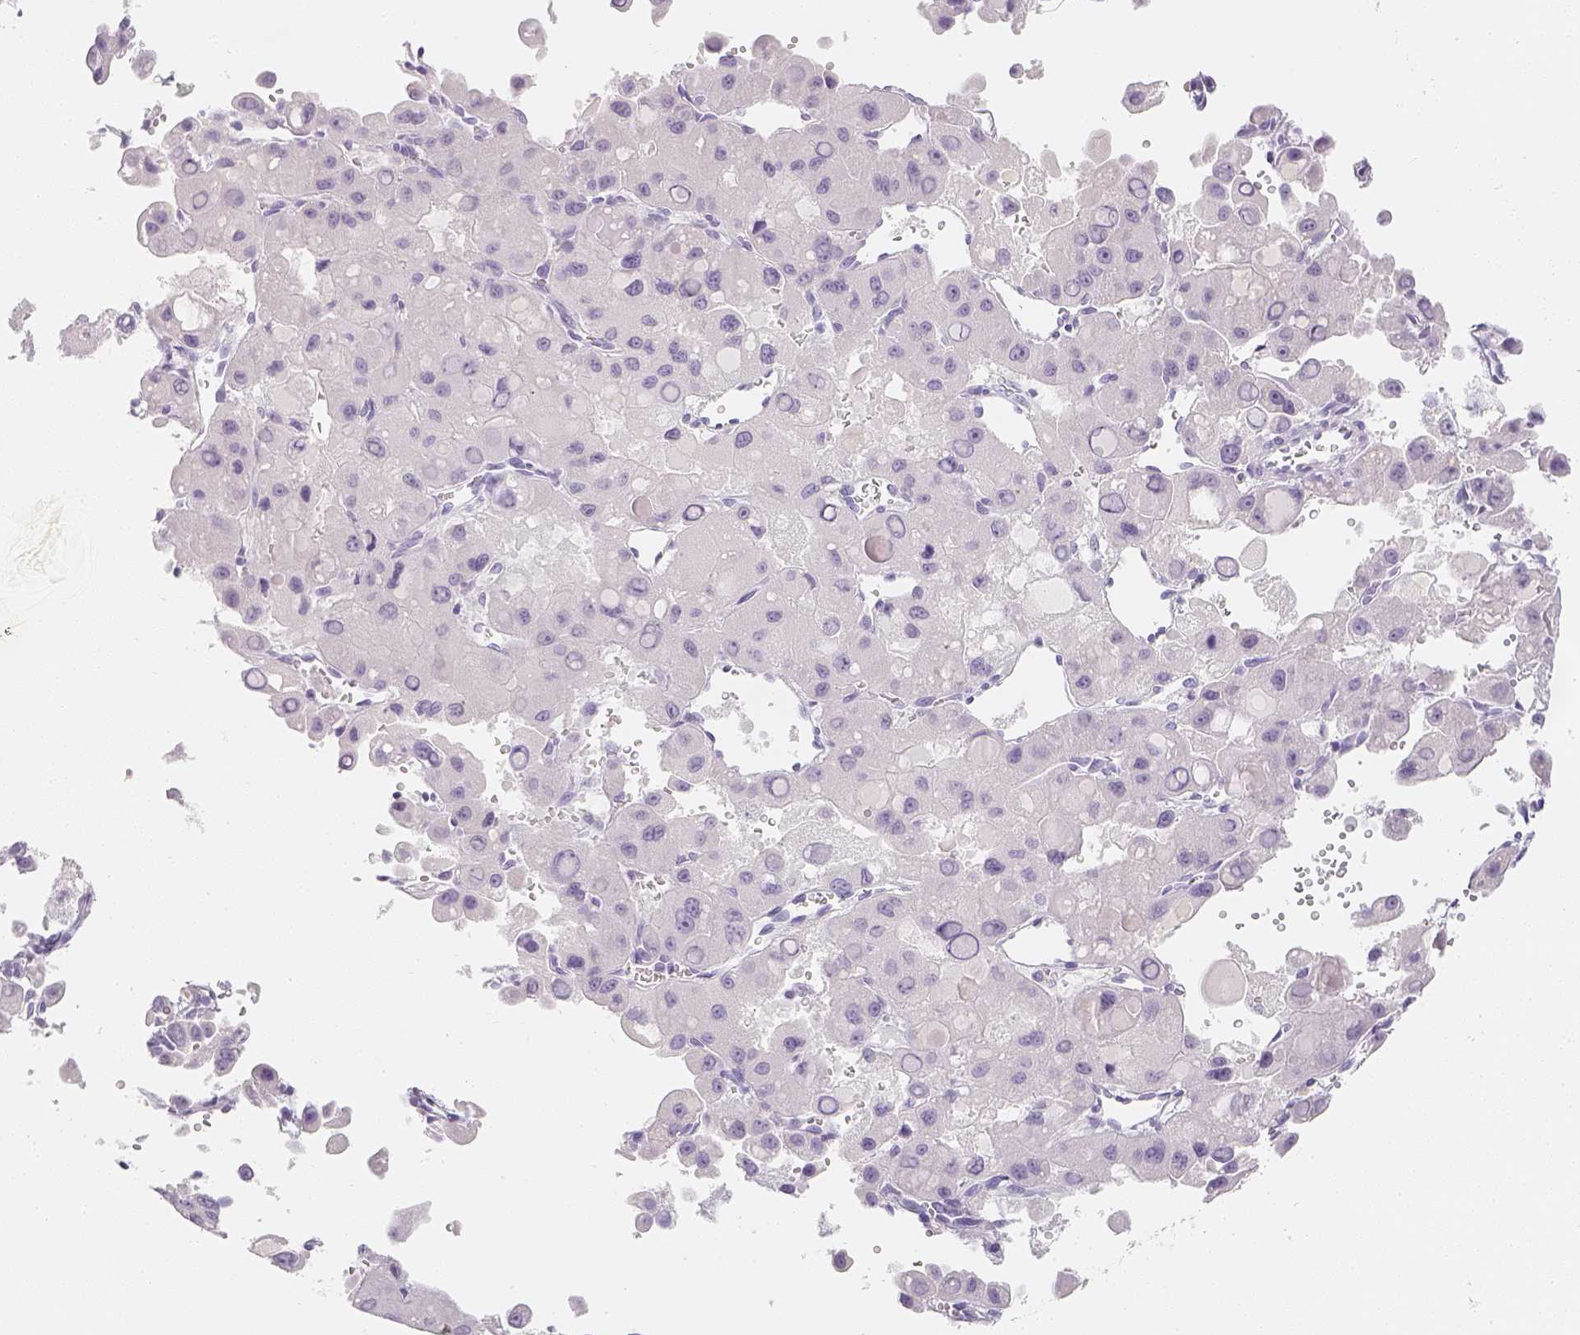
{"staining": {"intensity": "negative", "quantity": "none", "location": "none"}, "tissue": "liver cancer", "cell_type": "Tumor cells", "image_type": "cancer", "snomed": [{"axis": "morphology", "description": "Carcinoma, Hepatocellular, NOS"}, {"axis": "topography", "description": "Liver"}], "caption": "Immunohistochemistry image of neoplastic tissue: human liver cancer (hepatocellular carcinoma) stained with DAB (3,3'-diaminobenzidine) displays no significant protein expression in tumor cells. (Stains: DAB (3,3'-diaminobenzidine) immunohistochemistry (IHC) with hematoxylin counter stain, Microscopy: brightfield microscopy at high magnification).", "gene": "SLC18A1", "patient": {"sex": "male", "age": 27}}